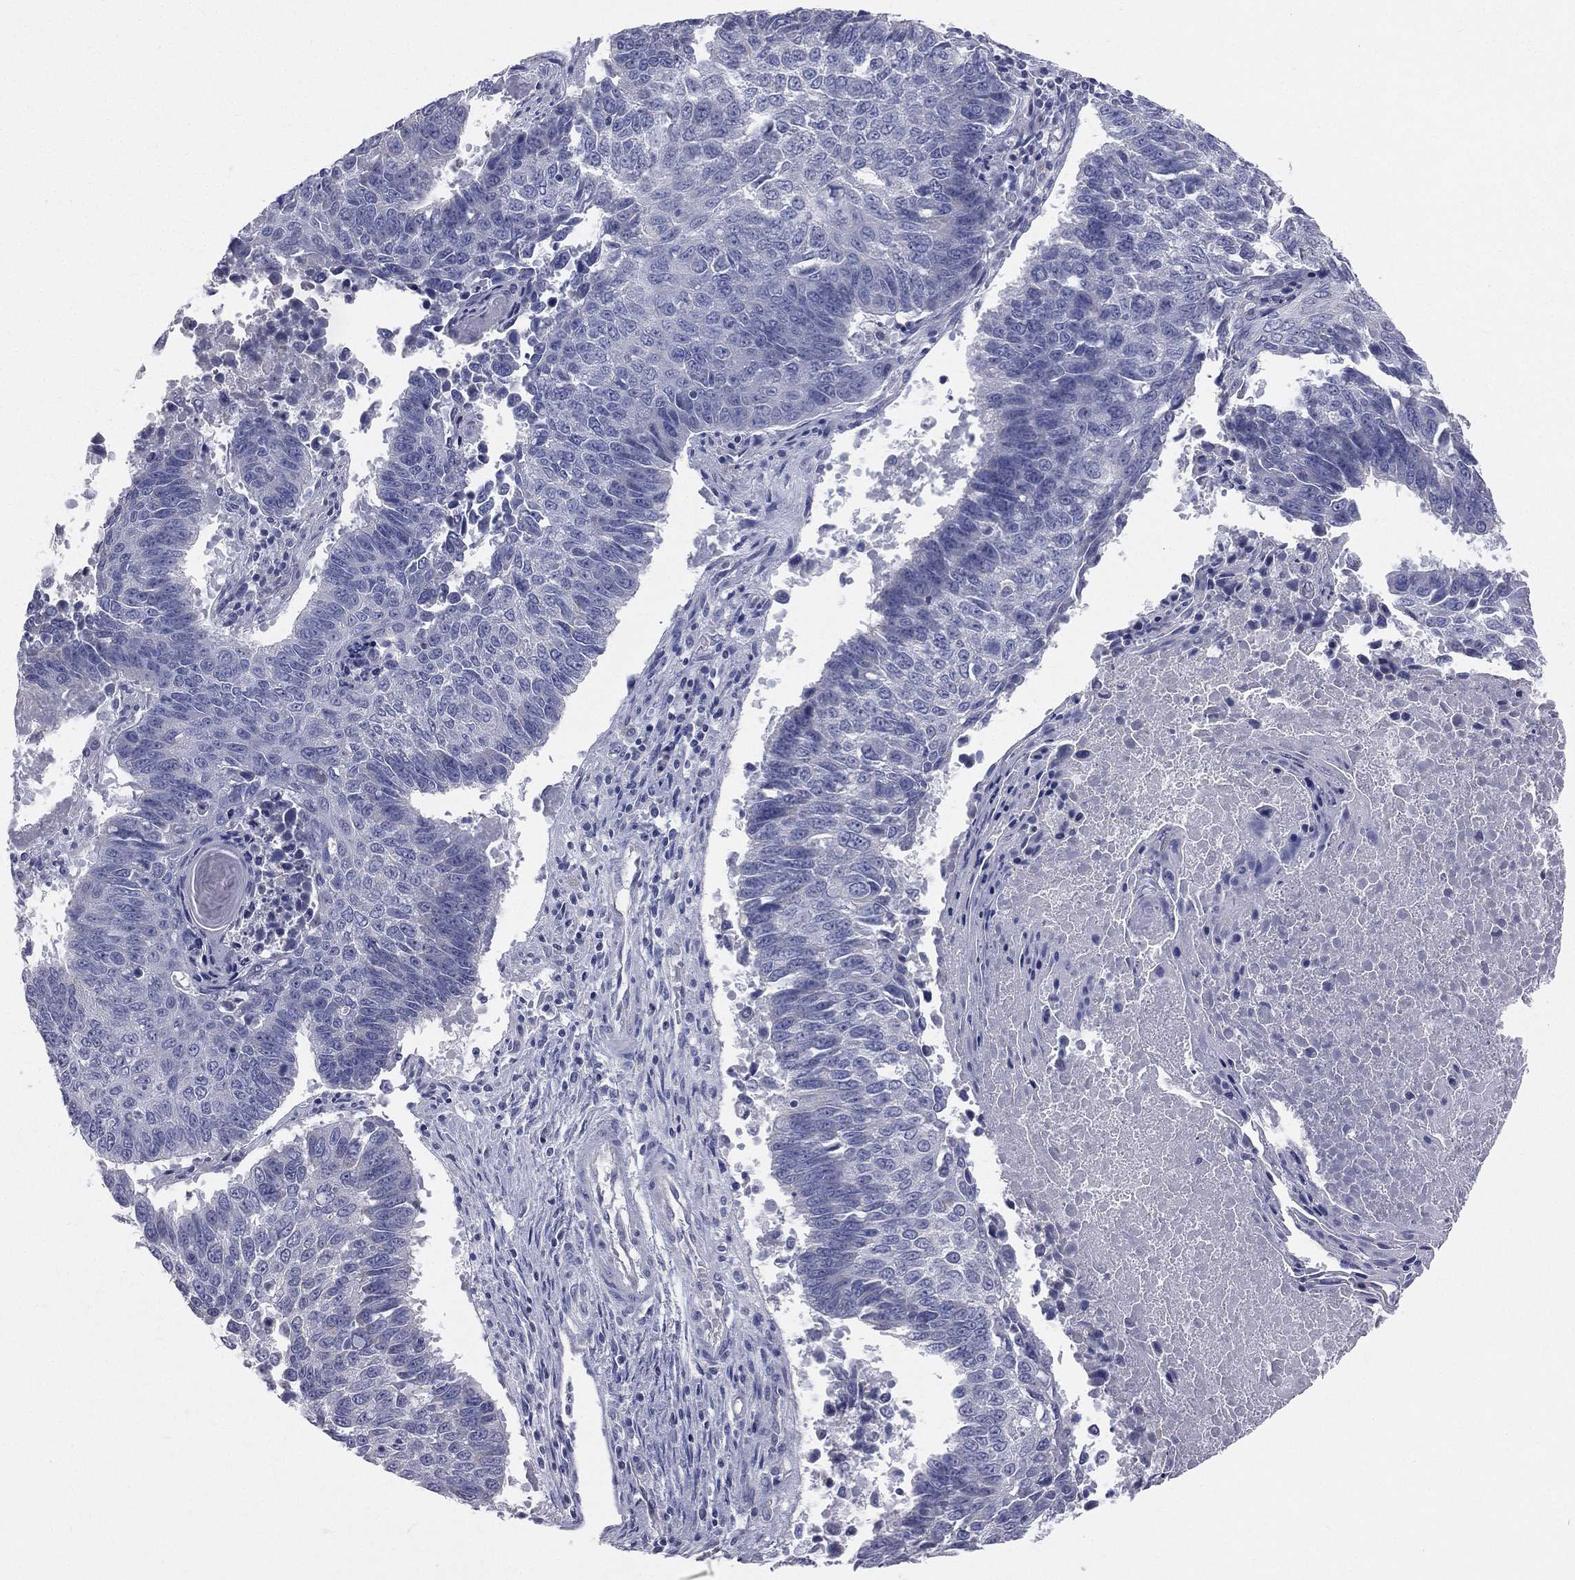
{"staining": {"intensity": "negative", "quantity": "none", "location": "none"}, "tissue": "lung cancer", "cell_type": "Tumor cells", "image_type": "cancer", "snomed": [{"axis": "morphology", "description": "Squamous cell carcinoma, NOS"}, {"axis": "topography", "description": "Lung"}], "caption": "Immunohistochemistry (IHC) micrograph of neoplastic tissue: squamous cell carcinoma (lung) stained with DAB shows no significant protein staining in tumor cells.", "gene": "STK31", "patient": {"sex": "male", "age": 73}}